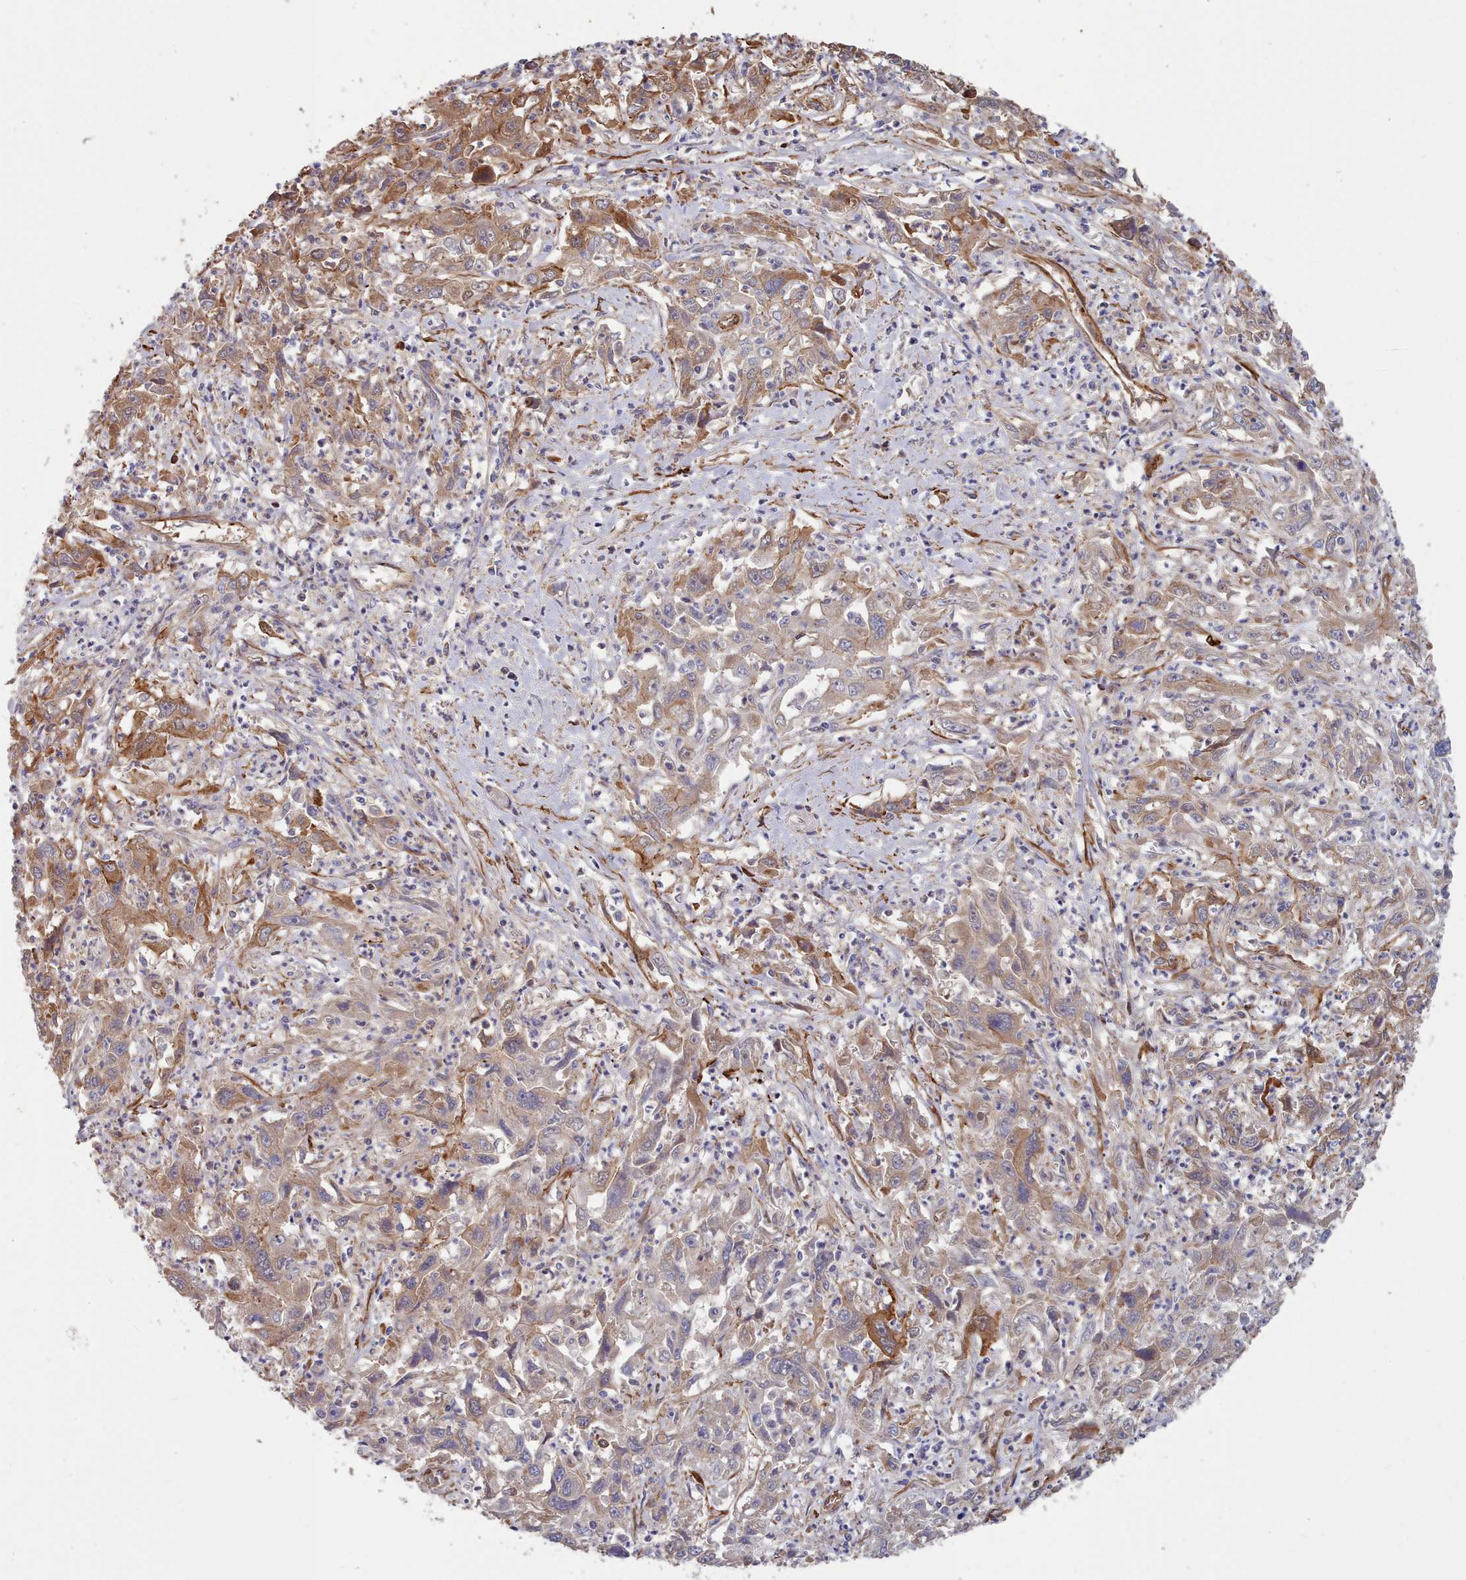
{"staining": {"intensity": "moderate", "quantity": ">75%", "location": "cytoplasmic/membranous"}, "tissue": "liver cancer", "cell_type": "Tumor cells", "image_type": "cancer", "snomed": [{"axis": "morphology", "description": "Carcinoma, Hepatocellular, NOS"}, {"axis": "topography", "description": "Liver"}], "caption": "About >75% of tumor cells in hepatocellular carcinoma (liver) reveal moderate cytoplasmic/membranous protein staining as visualized by brown immunohistochemical staining.", "gene": "G6PC1", "patient": {"sex": "male", "age": 63}}